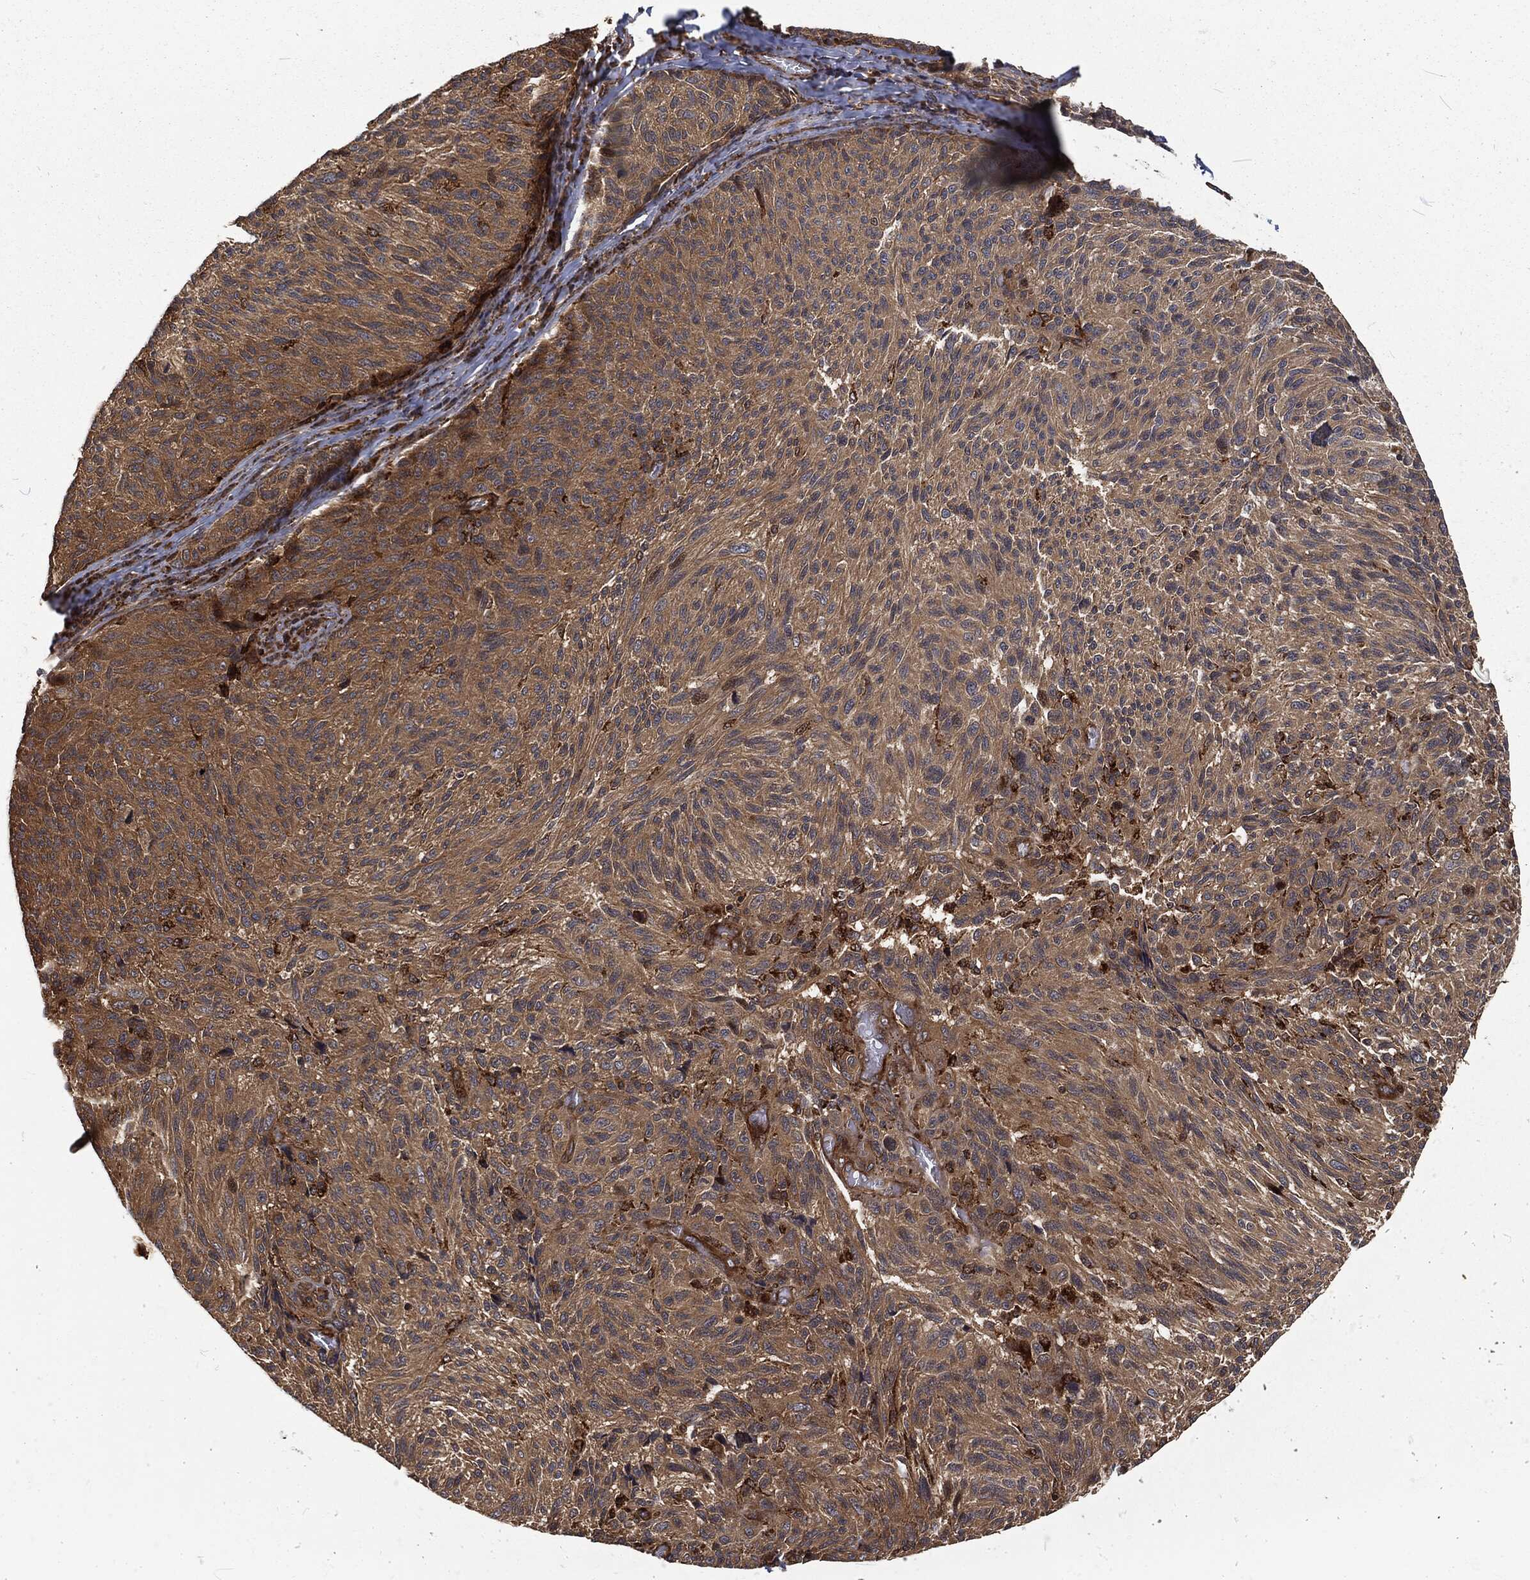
{"staining": {"intensity": "moderate", "quantity": "25%-75%", "location": "cytoplasmic/membranous"}, "tissue": "melanoma", "cell_type": "Tumor cells", "image_type": "cancer", "snomed": [{"axis": "morphology", "description": "Malignant melanoma, NOS"}, {"axis": "topography", "description": "Skin"}], "caption": "Immunohistochemical staining of malignant melanoma reveals moderate cytoplasmic/membranous protein positivity in approximately 25%-75% of tumor cells.", "gene": "RFTN1", "patient": {"sex": "female", "age": 73}}